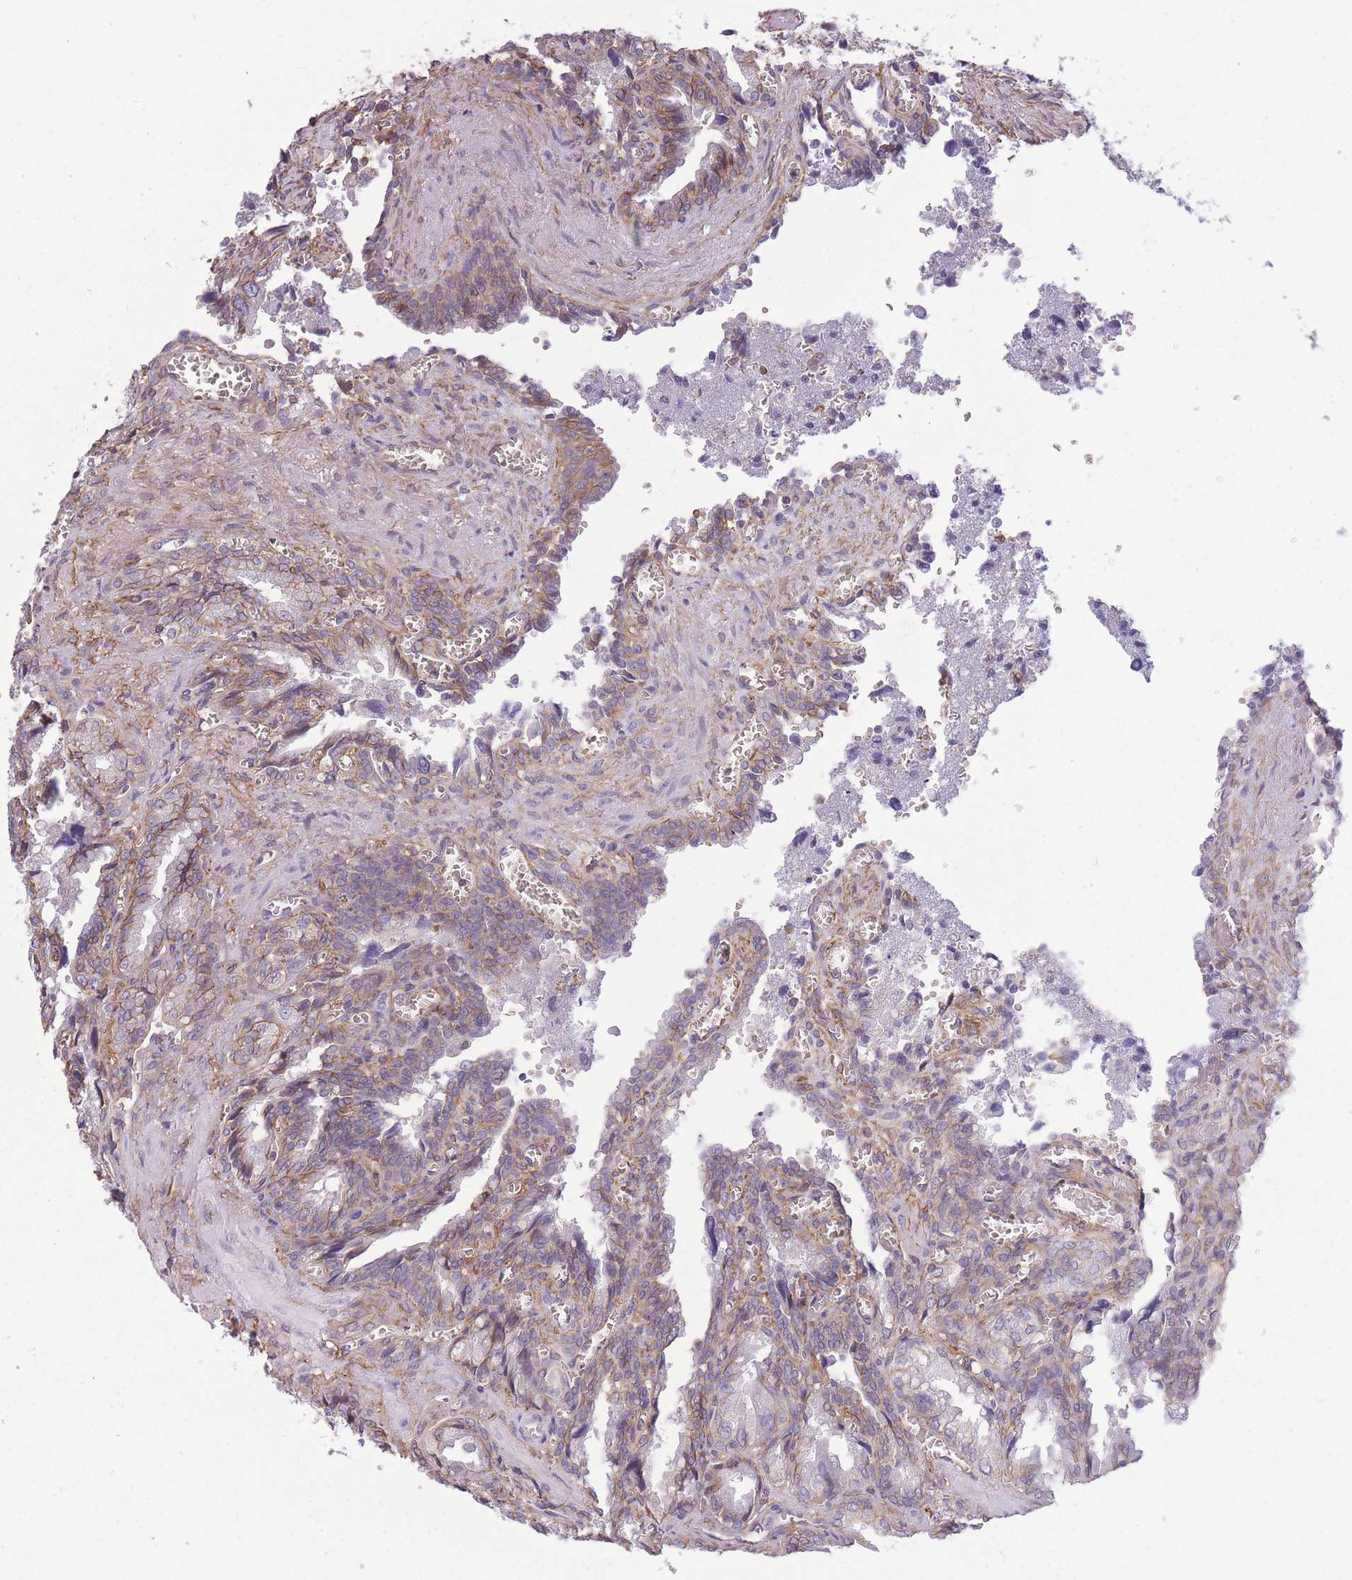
{"staining": {"intensity": "moderate", "quantity": "25%-75%", "location": "cytoplasmic/membranous"}, "tissue": "seminal vesicle", "cell_type": "Glandular cells", "image_type": "normal", "snomed": [{"axis": "morphology", "description": "Normal tissue, NOS"}, {"axis": "topography", "description": "Seminal veicle"}], "caption": "Protein expression analysis of unremarkable seminal vesicle exhibits moderate cytoplasmic/membranous staining in approximately 25%-75% of glandular cells.", "gene": "ADD1", "patient": {"sex": "male", "age": 67}}